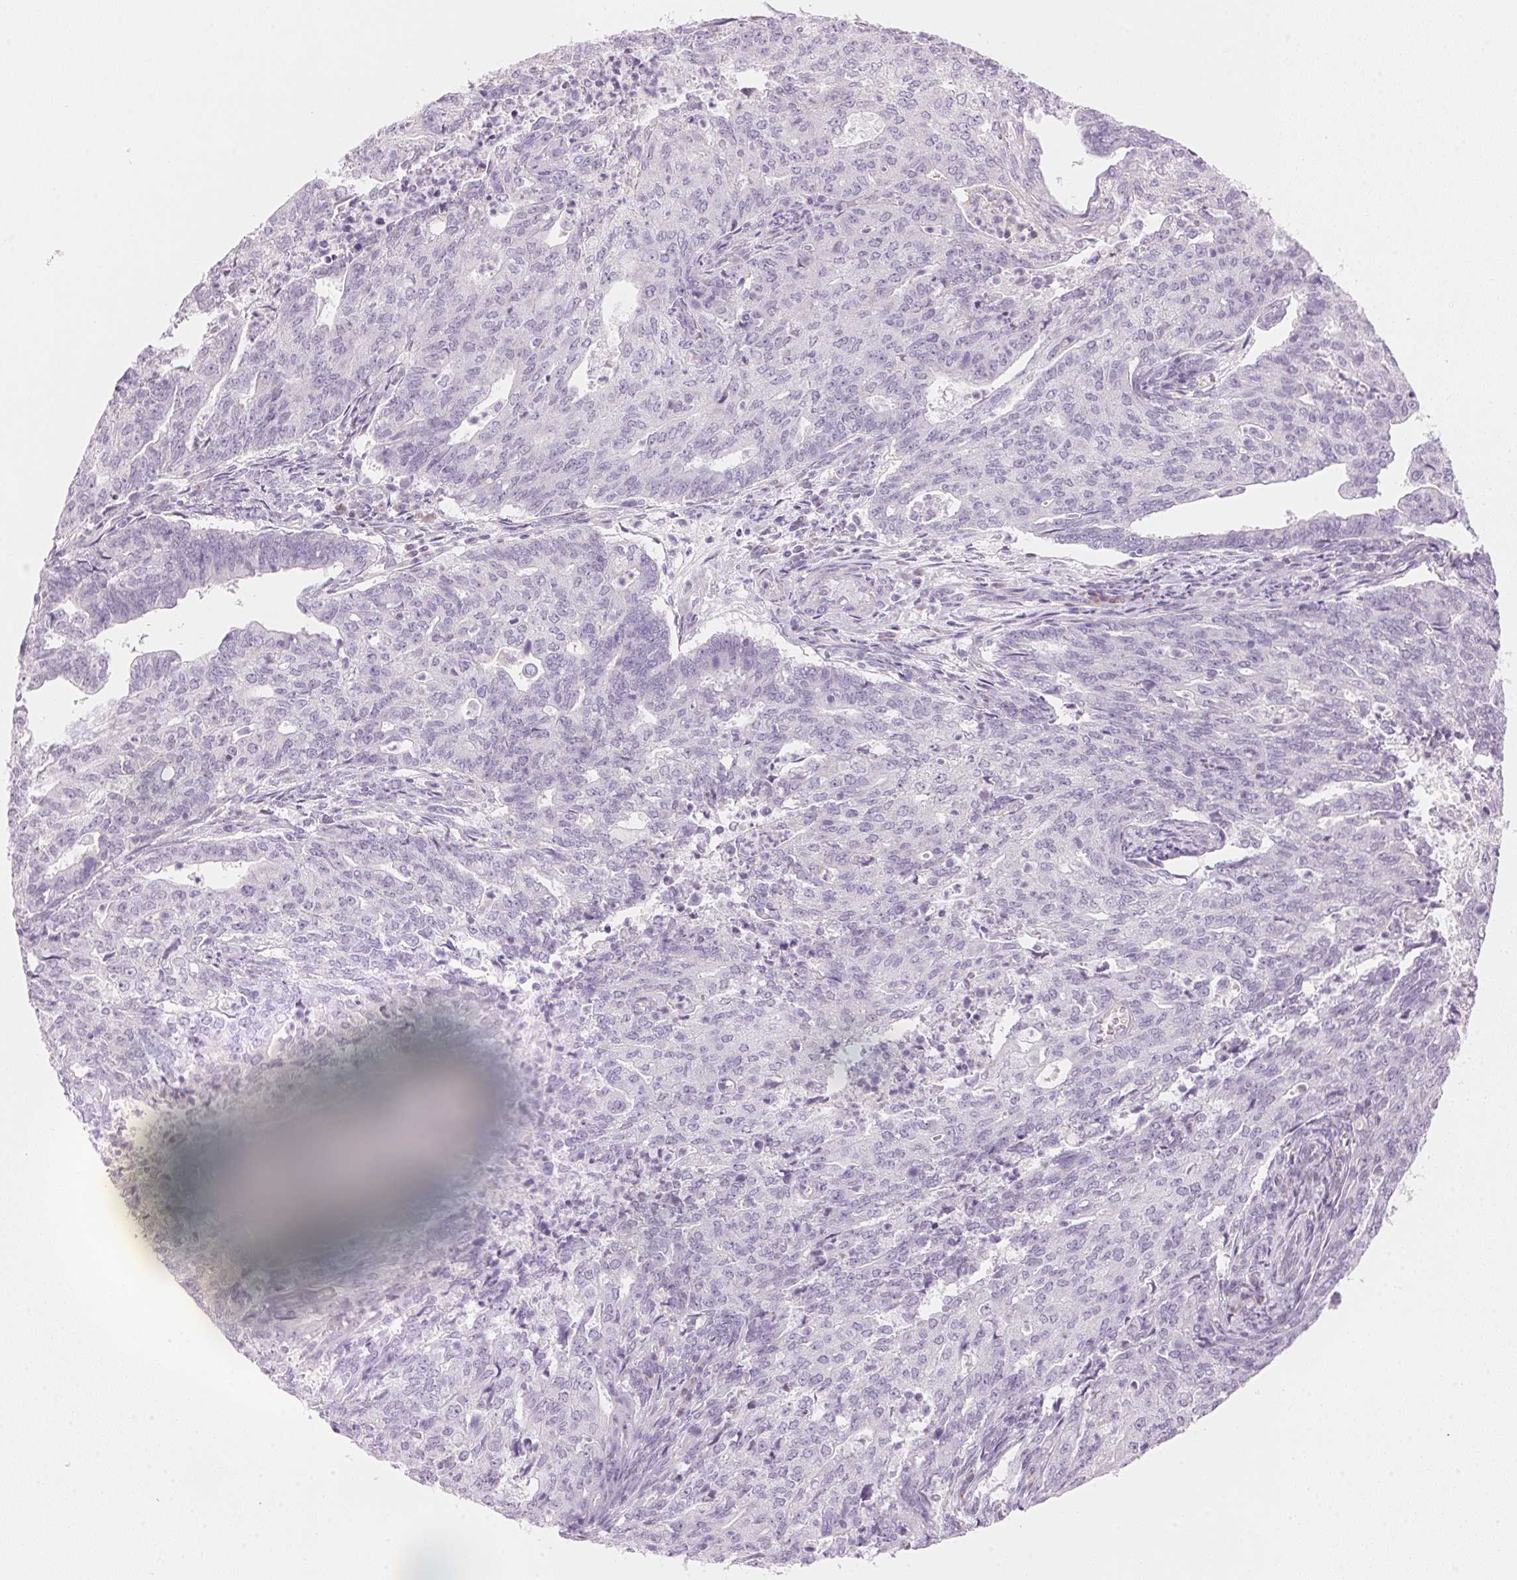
{"staining": {"intensity": "negative", "quantity": "none", "location": "none"}, "tissue": "endometrial cancer", "cell_type": "Tumor cells", "image_type": "cancer", "snomed": [{"axis": "morphology", "description": "Adenocarcinoma, NOS"}, {"axis": "topography", "description": "Endometrium"}], "caption": "This is an immunohistochemistry (IHC) histopathology image of human adenocarcinoma (endometrial). There is no expression in tumor cells.", "gene": "HOXB13", "patient": {"sex": "female", "age": 82}}